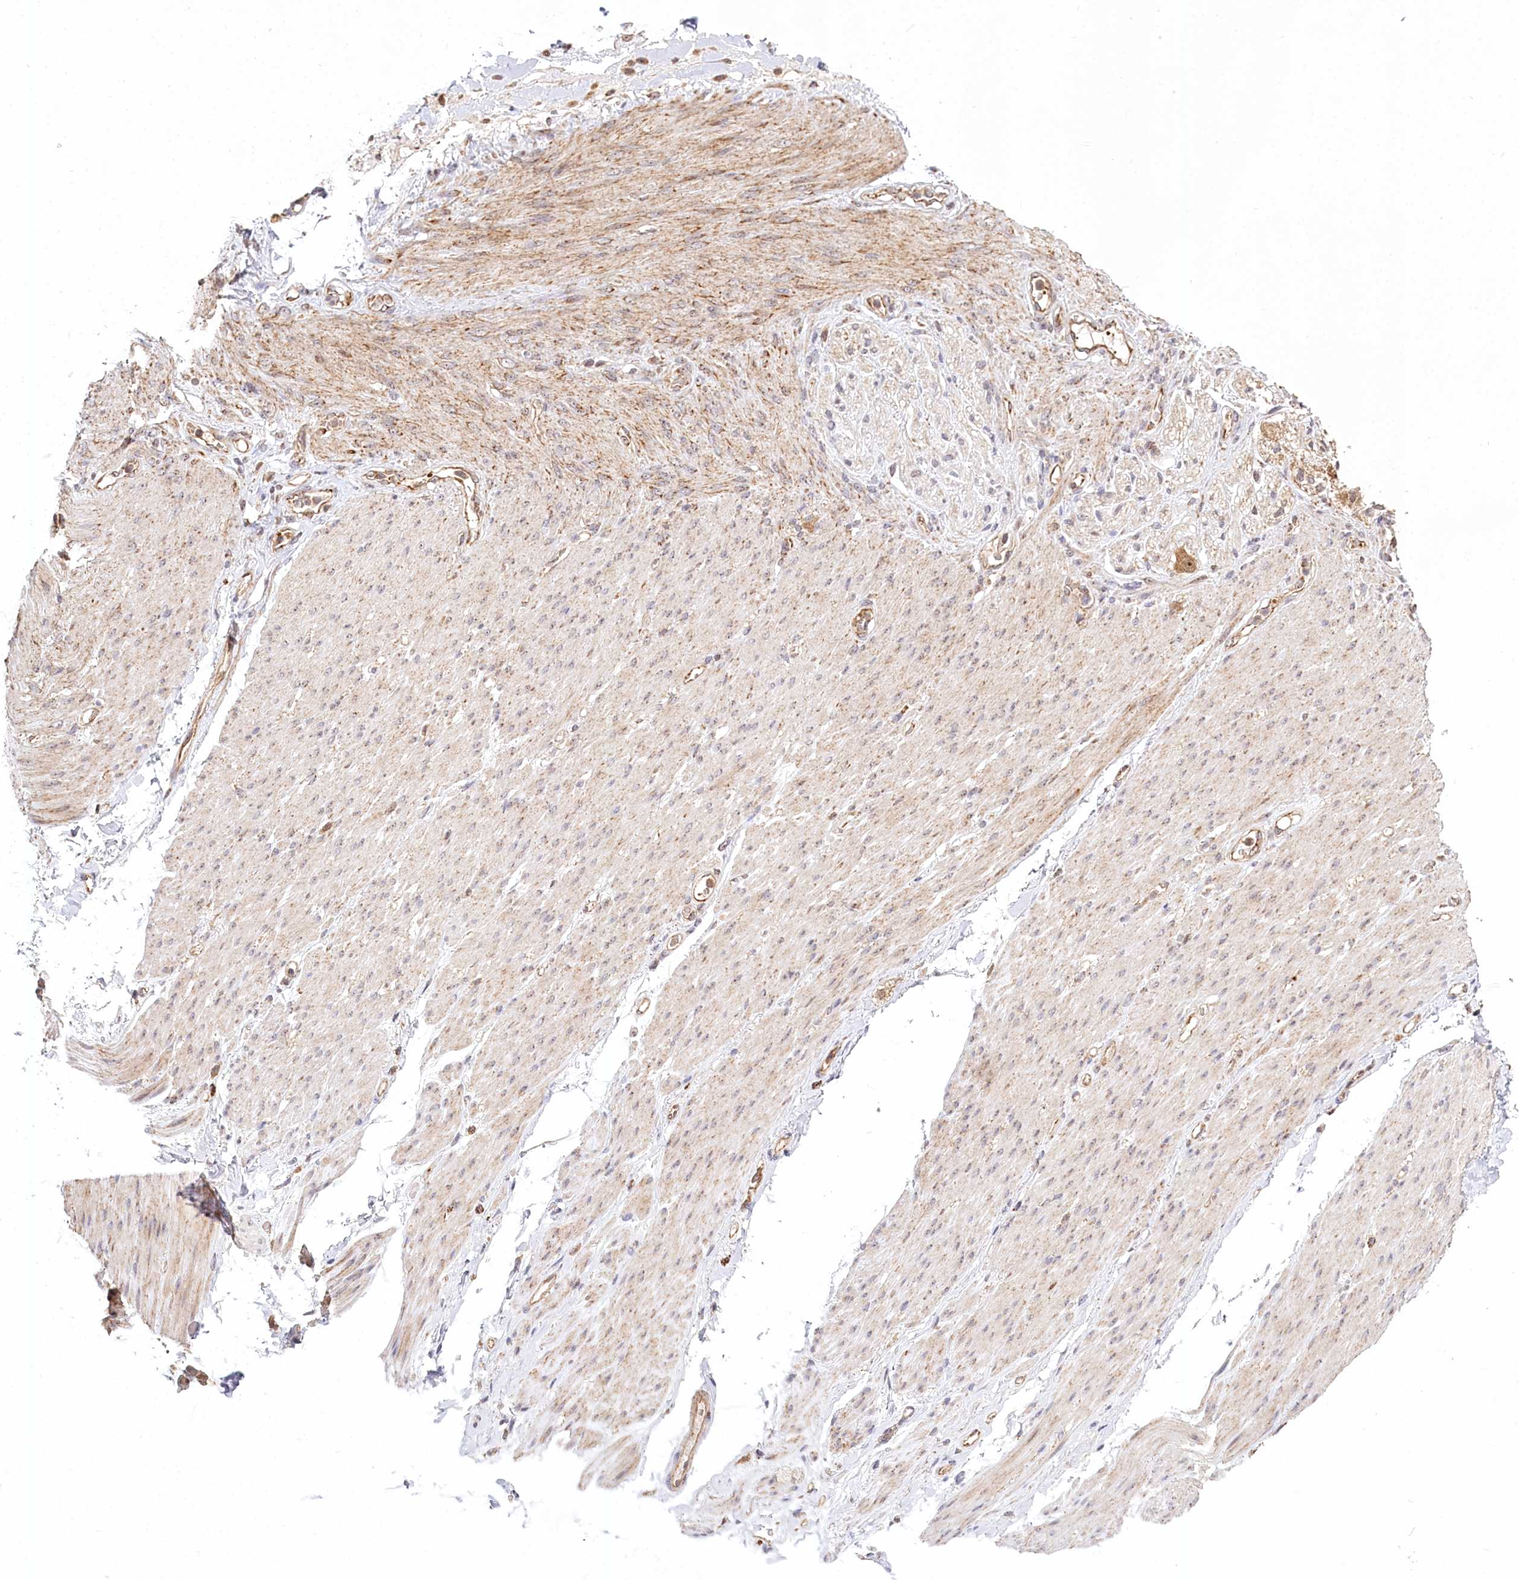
{"staining": {"intensity": "weak", "quantity": ">75%", "location": "cytoplasmic/membranous"}, "tissue": "adipose tissue", "cell_type": "Adipocytes", "image_type": "normal", "snomed": [{"axis": "morphology", "description": "Normal tissue, NOS"}, {"axis": "topography", "description": "Colon"}, {"axis": "topography", "description": "Peripheral nerve tissue"}], "caption": "IHC (DAB (3,3'-diaminobenzidine)) staining of normal human adipose tissue reveals weak cytoplasmic/membranous protein positivity in about >75% of adipocytes.", "gene": "RTN4IP1", "patient": {"sex": "female", "age": 61}}